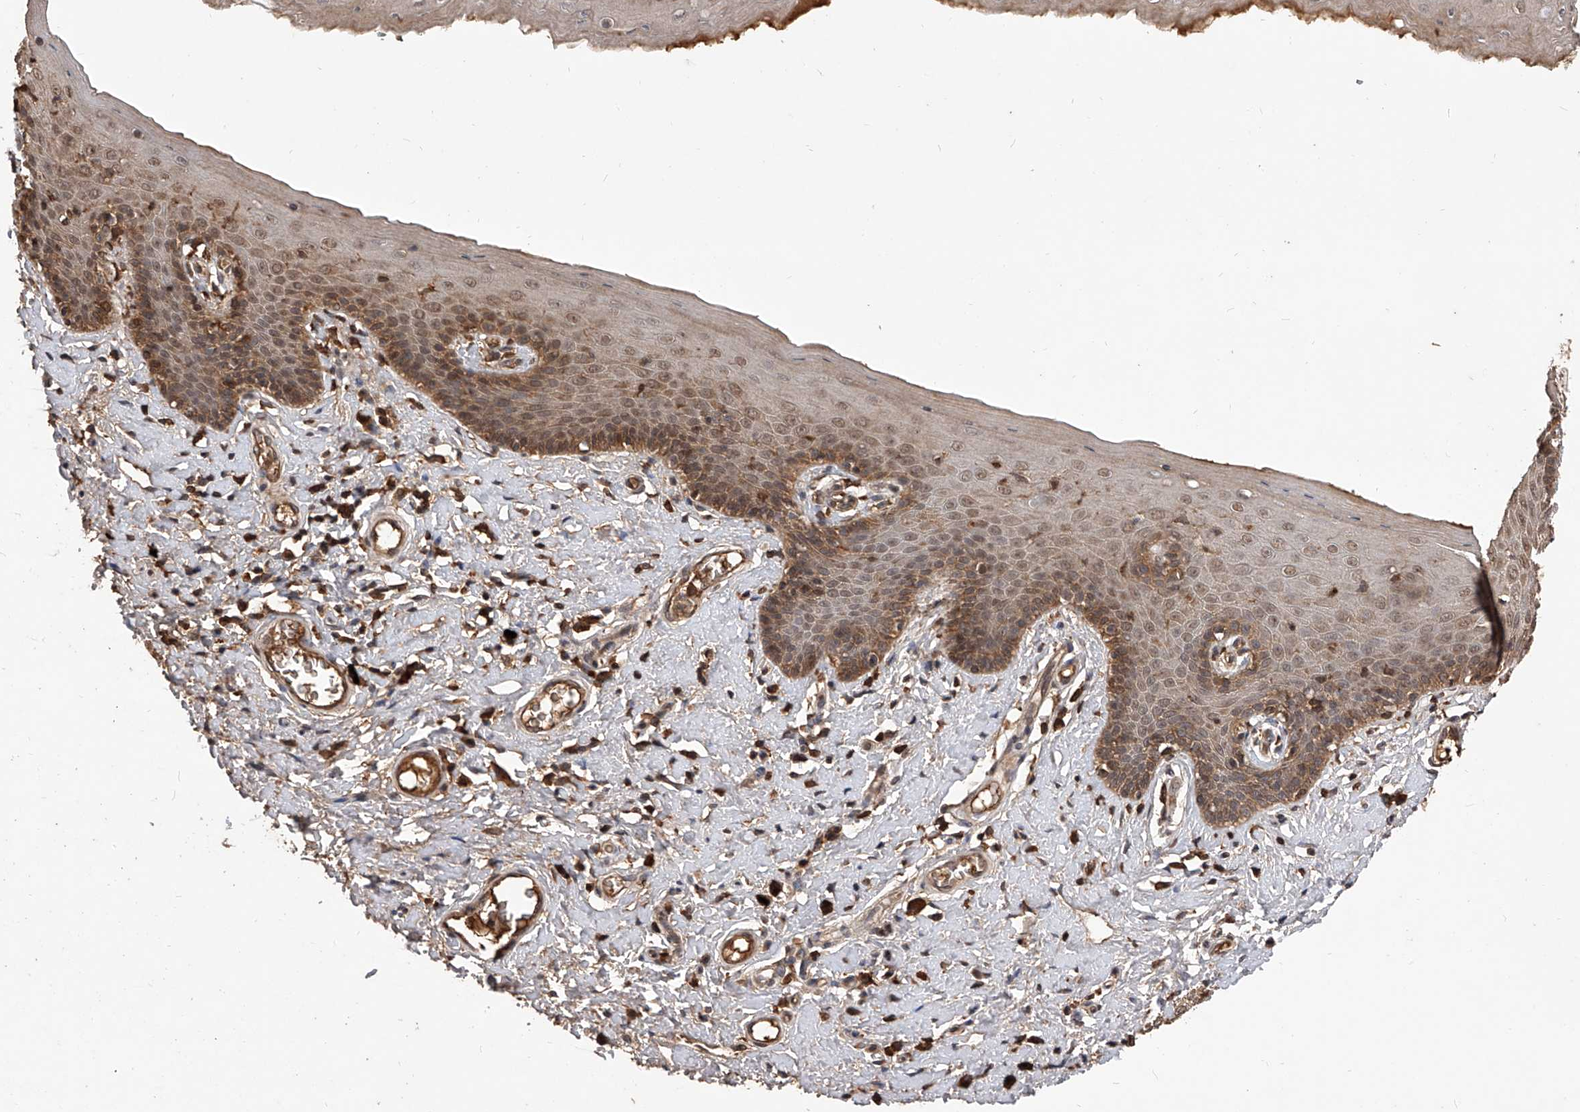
{"staining": {"intensity": "moderate", "quantity": ">75%", "location": "cytoplasmic/membranous,nuclear"}, "tissue": "skin", "cell_type": "Epidermal cells", "image_type": "normal", "snomed": [{"axis": "morphology", "description": "Normal tissue, NOS"}, {"axis": "topography", "description": "Vulva"}], "caption": "Approximately >75% of epidermal cells in benign human skin exhibit moderate cytoplasmic/membranous,nuclear protein positivity as visualized by brown immunohistochemical staining.", "gene": "CFAP410", "patient": {"sex": "female", "age": 66}}